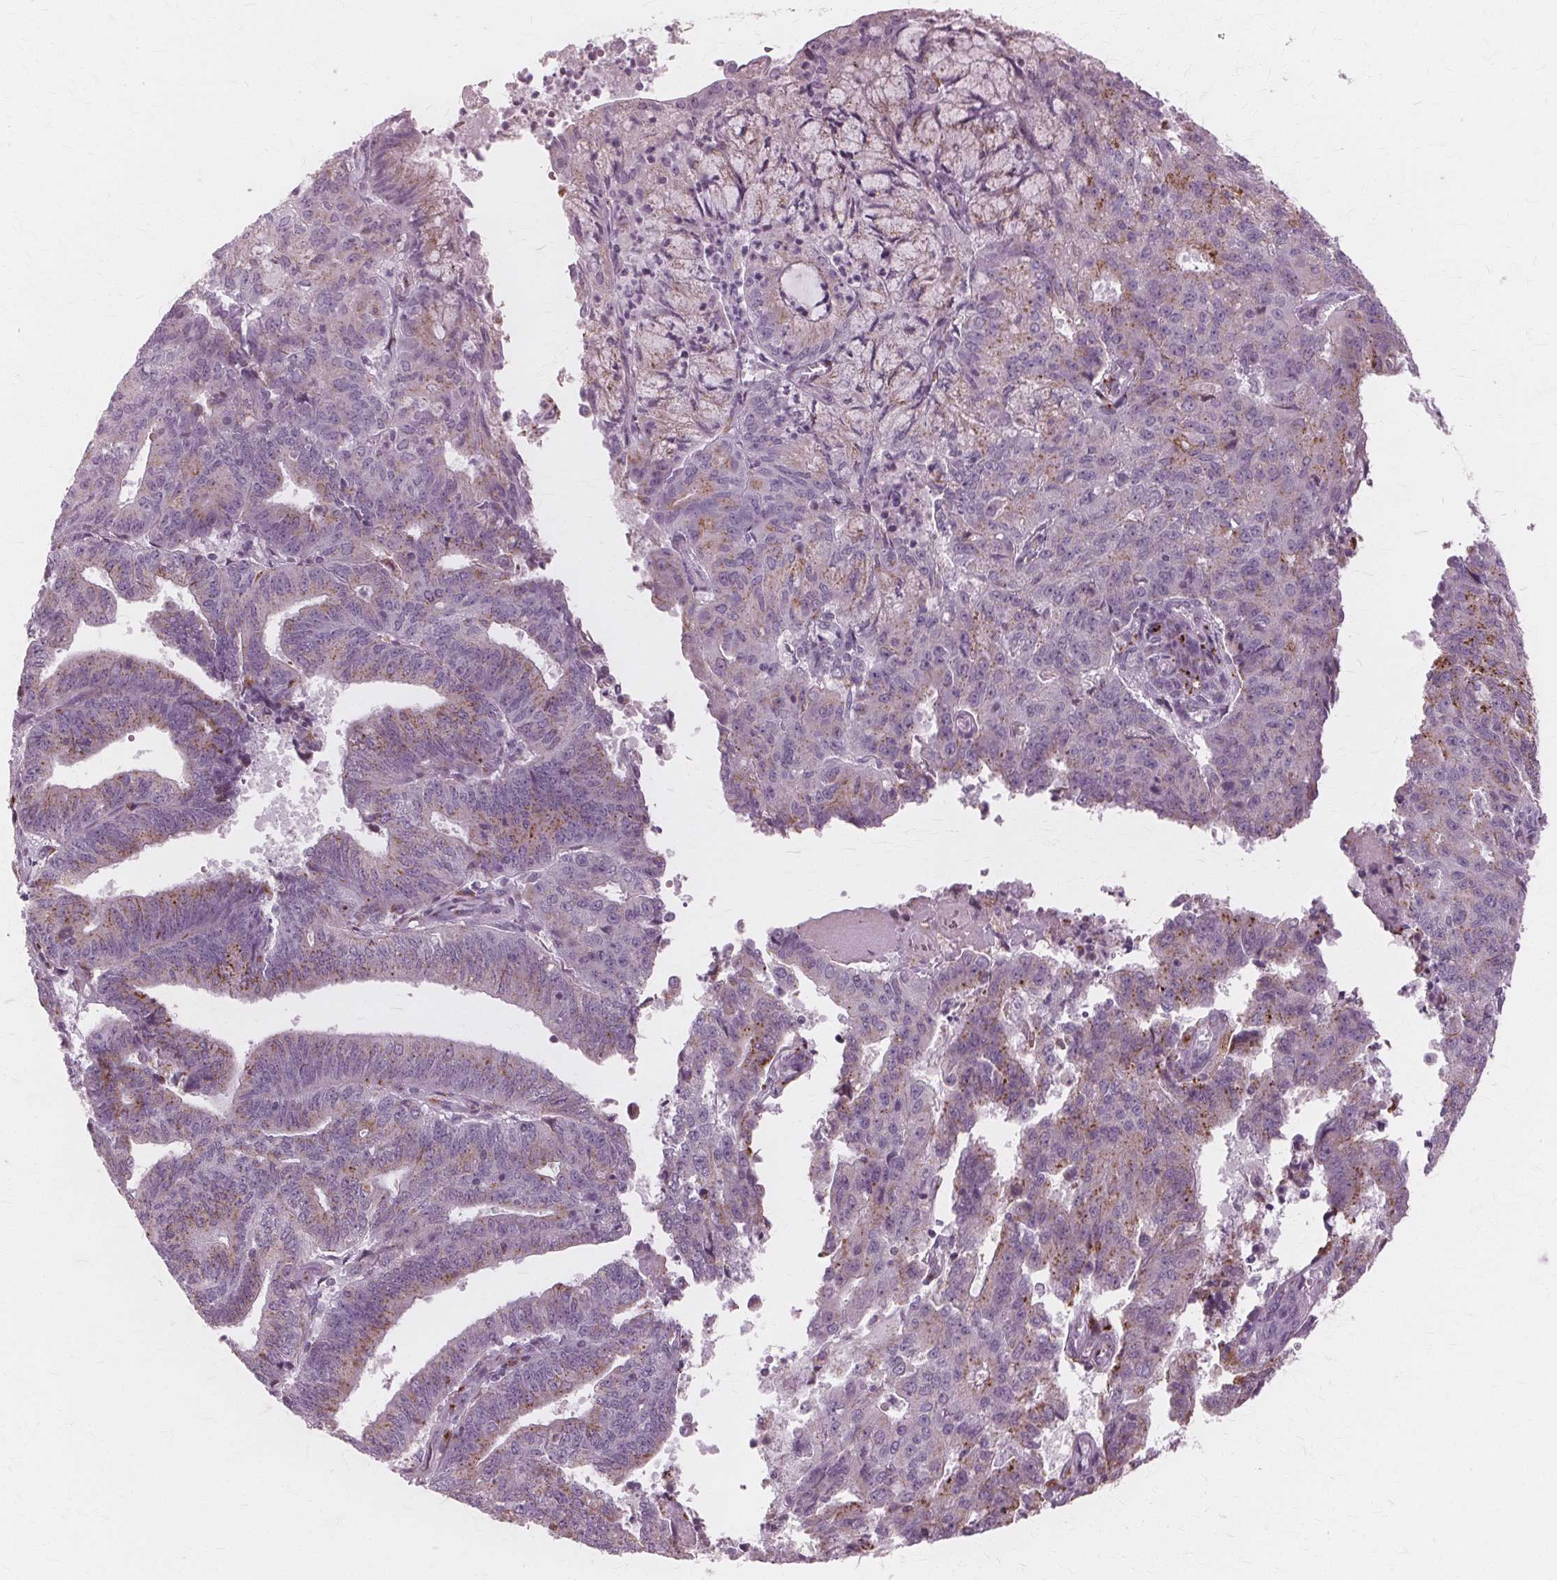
{"staining": {"intensity": "weak", "quantity": "25%-75%", "location": "cytoplasmic/membranous"}, "tissue": "endometrial cancer", "cell_type": "Tumor cells", "image_type": "cancer", "snomed": [{"axis": "morphology", "description": "Adenocarcinoma, NOS"}, {"axis": "topography", "description": "Endometrium"}], "caption": "A brown stain shows weak cytoplasmic/membranous positivity of a protein in endometrial cancer (adenocarcinoma) tumor cells.", "gene": "DNASE2", "patient": {"sex": "female", "age": 82}}